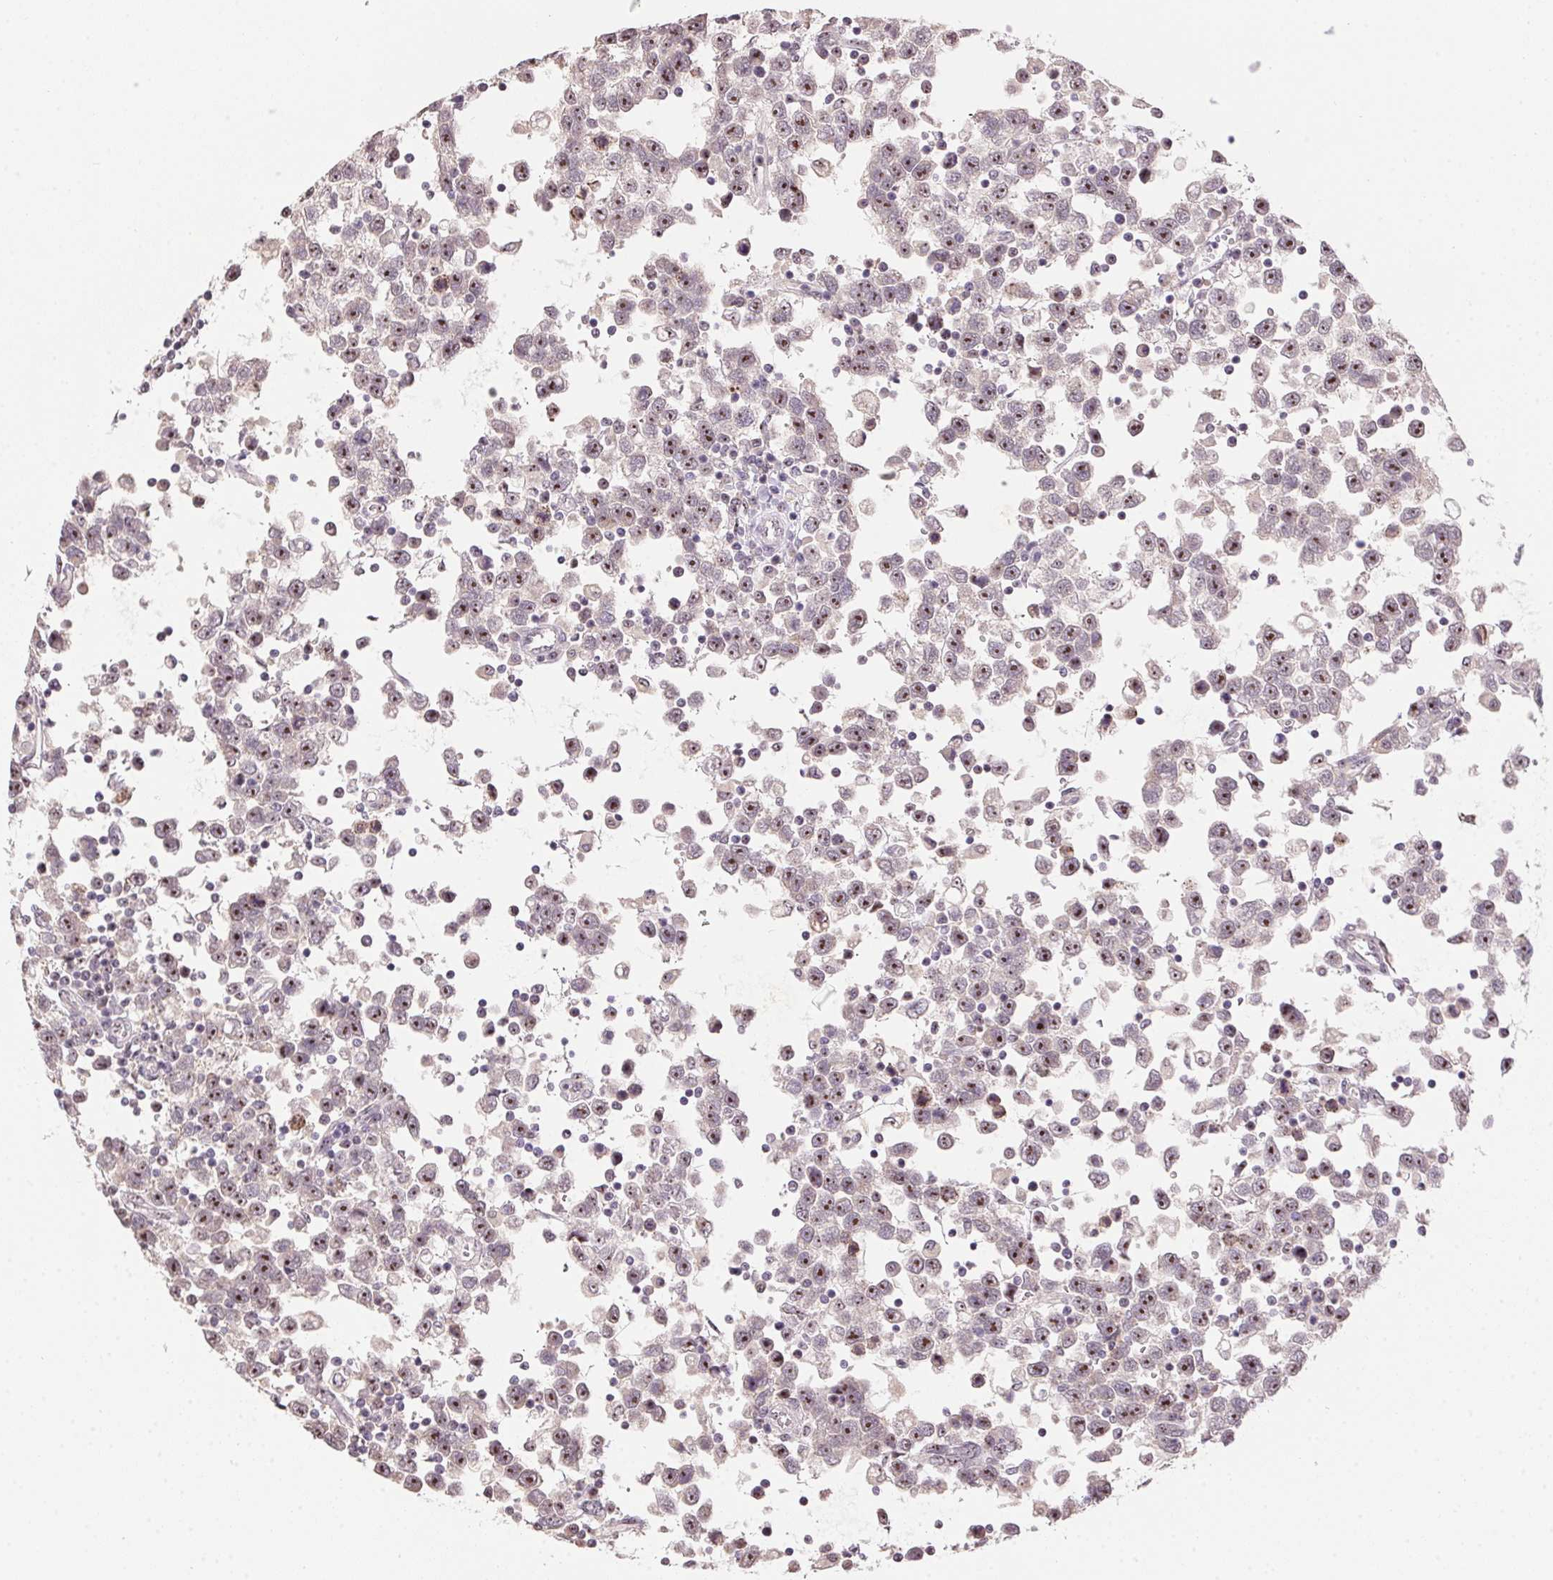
{"staining": {"intensity": "moderate", "quantity": ">75%", "location": "nuclear"}, "tissue": "testis cancer", "cell_type": "Tumor cells", "image_type": "cancer", "snomed": [{"axis": "morphology", "description": "Seminoma, NOS"}, {"axis": "topography", "description": "Testis"}], "caption": "Immunohistochemical staining of testis seminoma displays medium levels of moderate nuclear positivity in about >75% of tumor cells. (Brightfield microscopy of DAB IHC at high magnification).", "gene": "BATF2", "patient": {"sex": "male", "age": 34}}